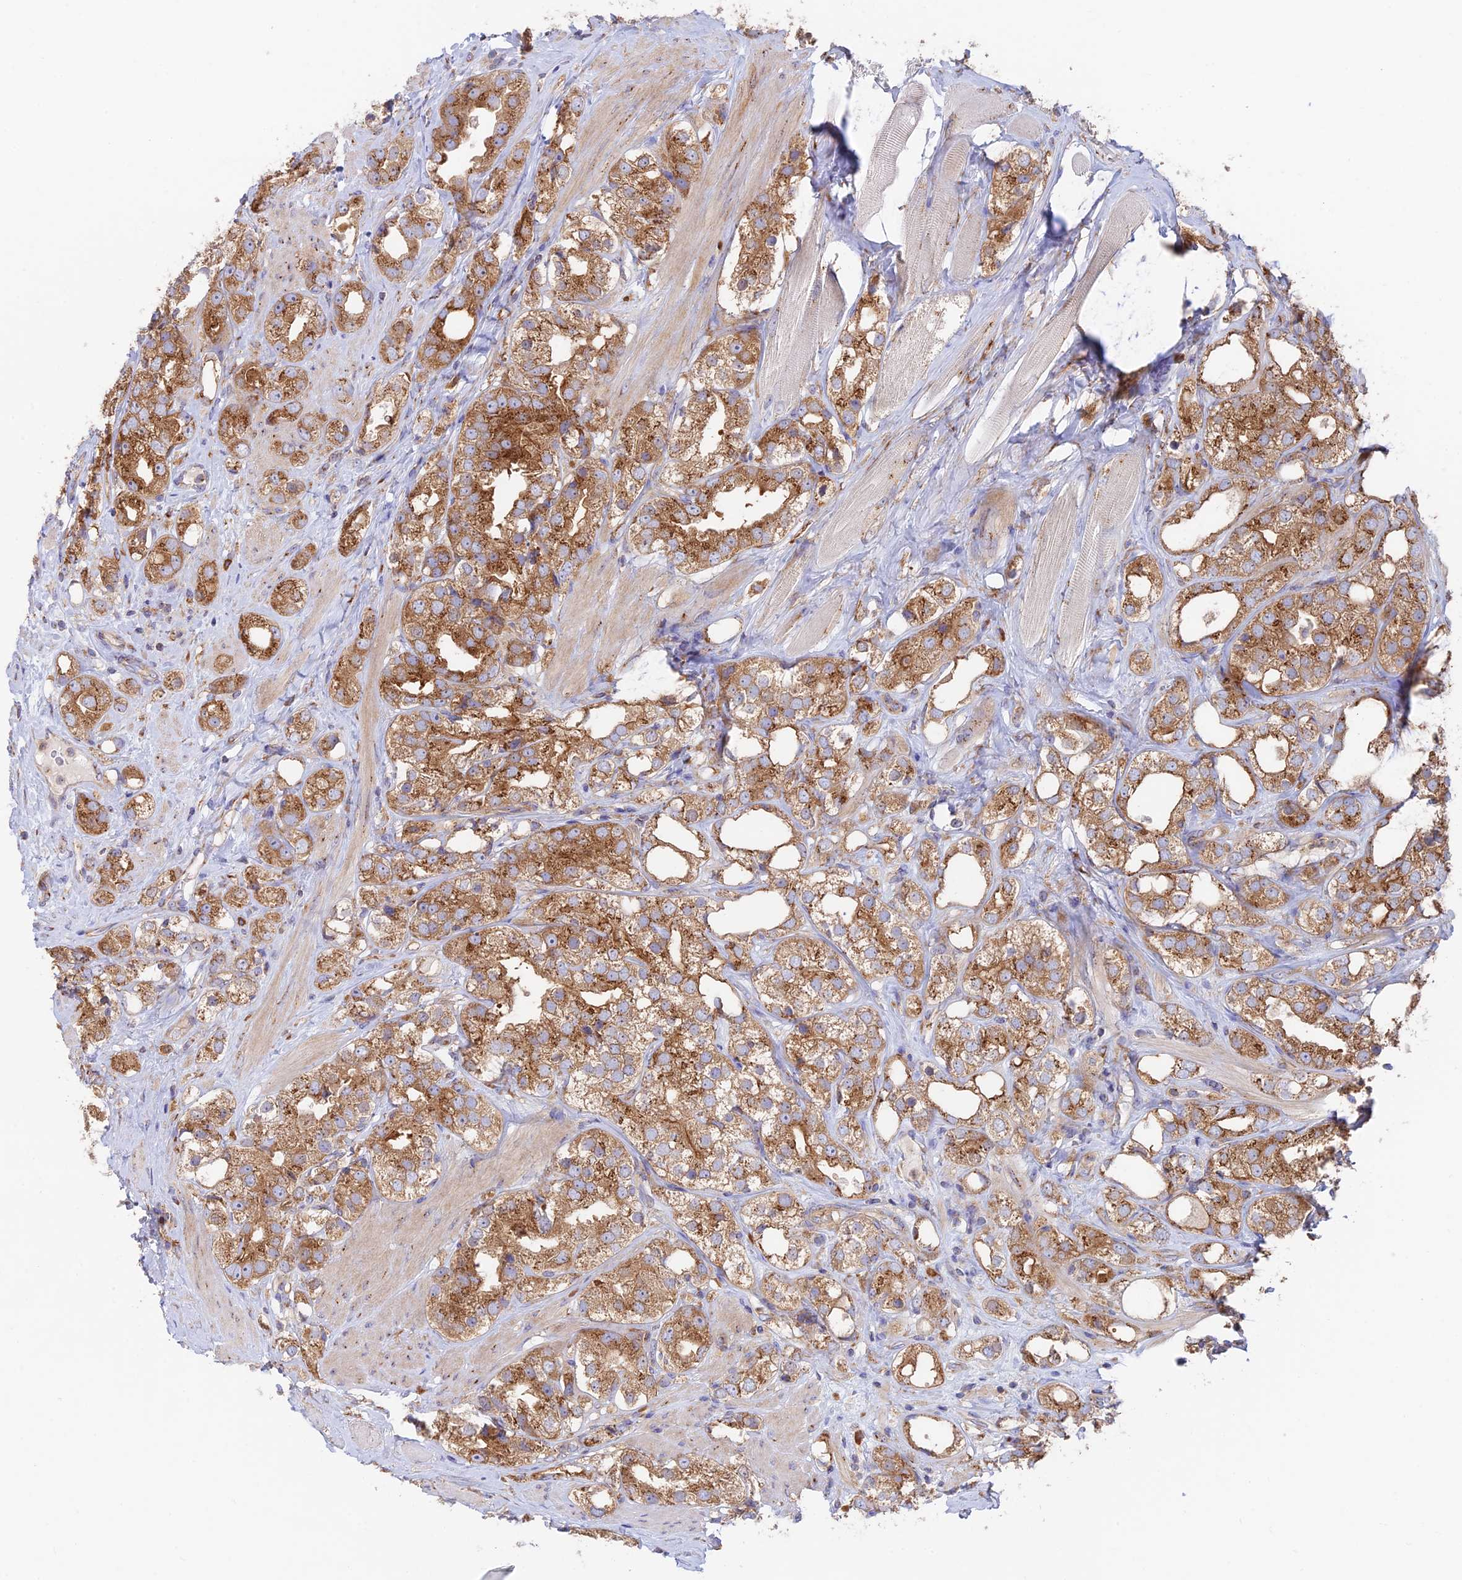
{"staining": {"intensity": "strong", "quantity": ">75%", "location": "cytoplasmic/membranous"}, "tissue": "prostate cancer", "cell_type": "Tumor cells", "image_type": "cancer", "snomed": [{"axis": "morphology", "description": "Adenocarcinoma, NOS"}, {"axis": "topography", "description": "Prostate"}], "caption": "Prostate adenocarcinoma stained with DAB immunohistochemistry displays high levels of strong cytoplasmic/membranous positivity in approximately >75% of tumor cells.", "gene": "GOLGA3", "patient": {"sex": "male", "age": 79}}